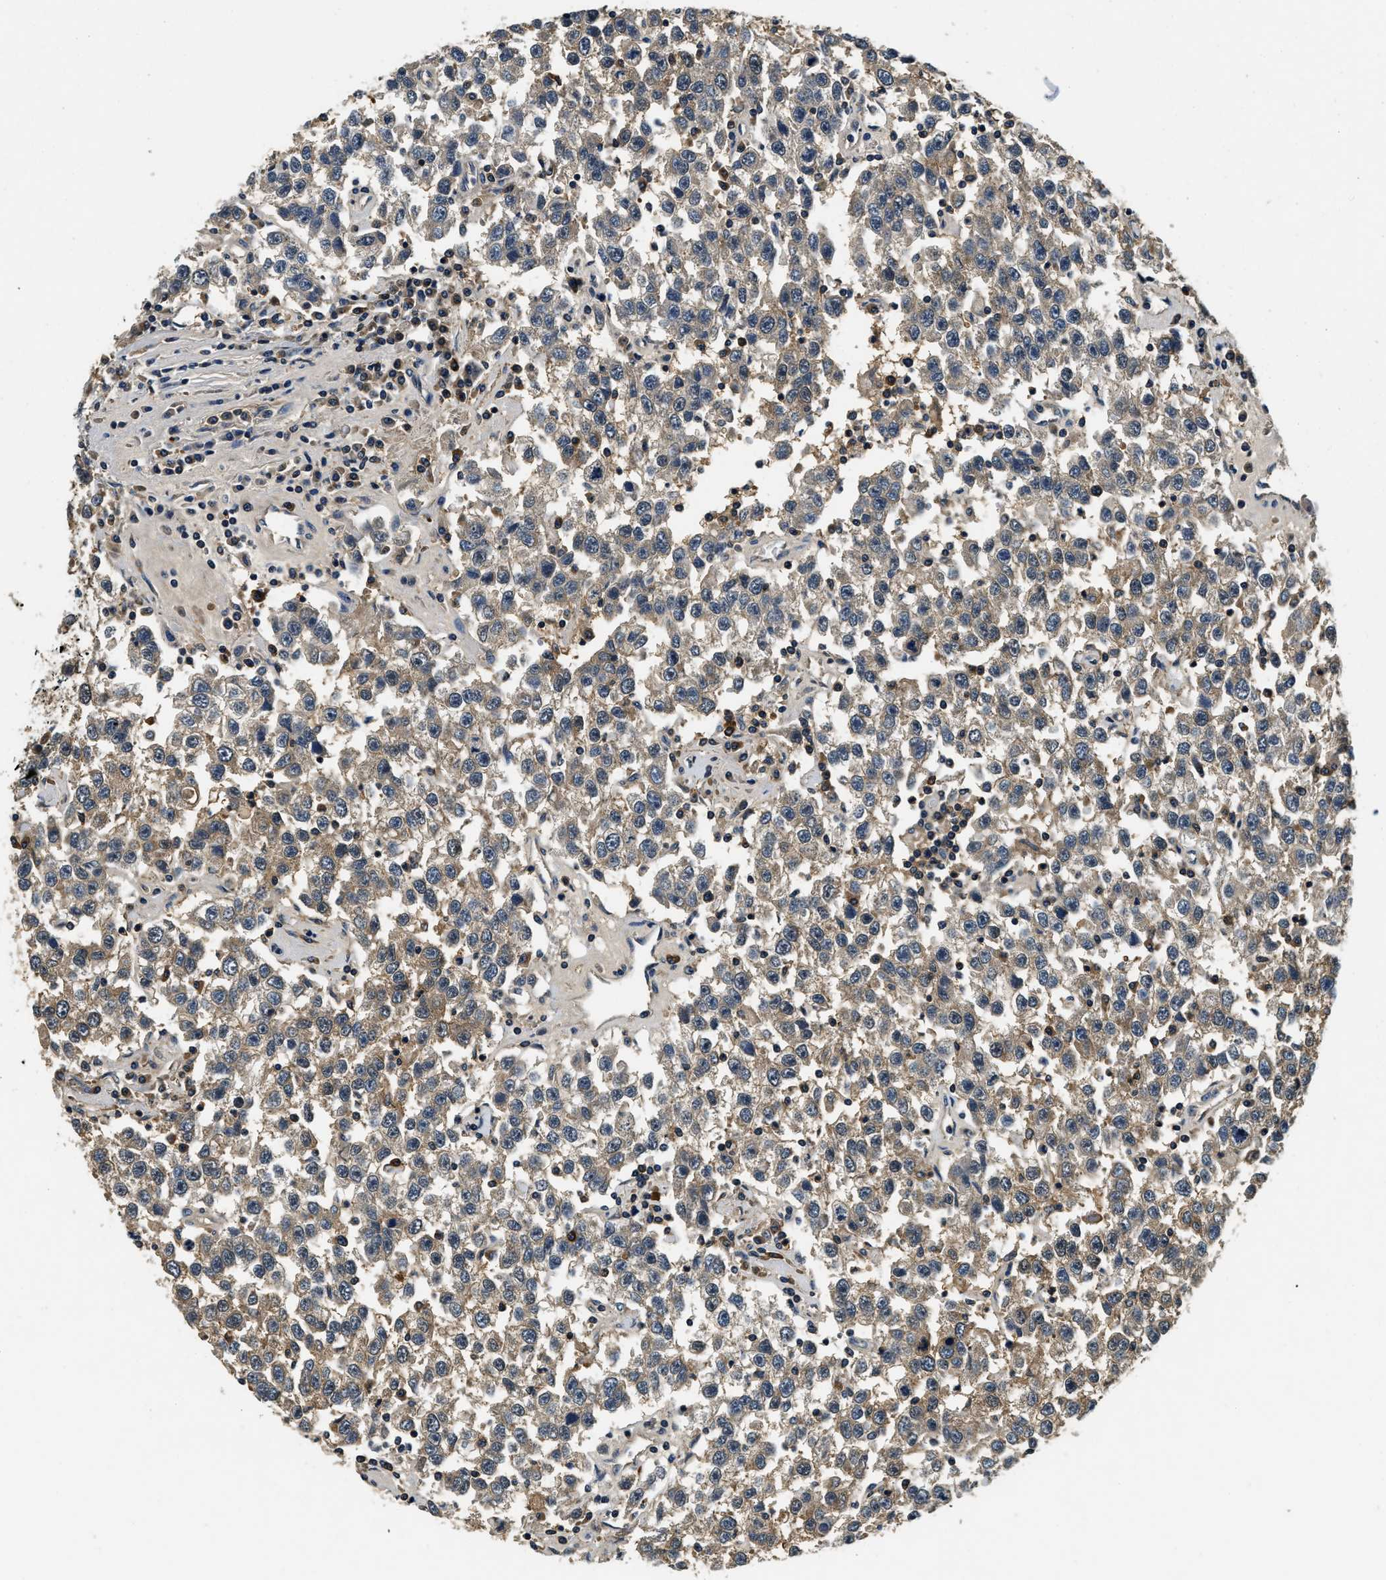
{"staining": {"intensity": "moderate", "quantity": "25%-75%", "location": "cytoplasmic/membranous"}, "tissue": "testis cancer", "cell_type": "Tumor cells", "image_type": "cancer", "snomed": [{"axis": "morphology", "description": "Seminoma, NOS"}, {"axis": "topography", "description": "Testis"}], "caption": "High-power microscopy captured an immunohistochemistry (IHC) micrograph of seminoma (testis), revealing moderate cytoplasmic/membranous staining in approximately 25%-75% of tumor cells. (brown staining indicates protein expression, while blue staining denotes nuclei).", "gene": "RESF1", "patient": {"sex": "male", "age": 41}}